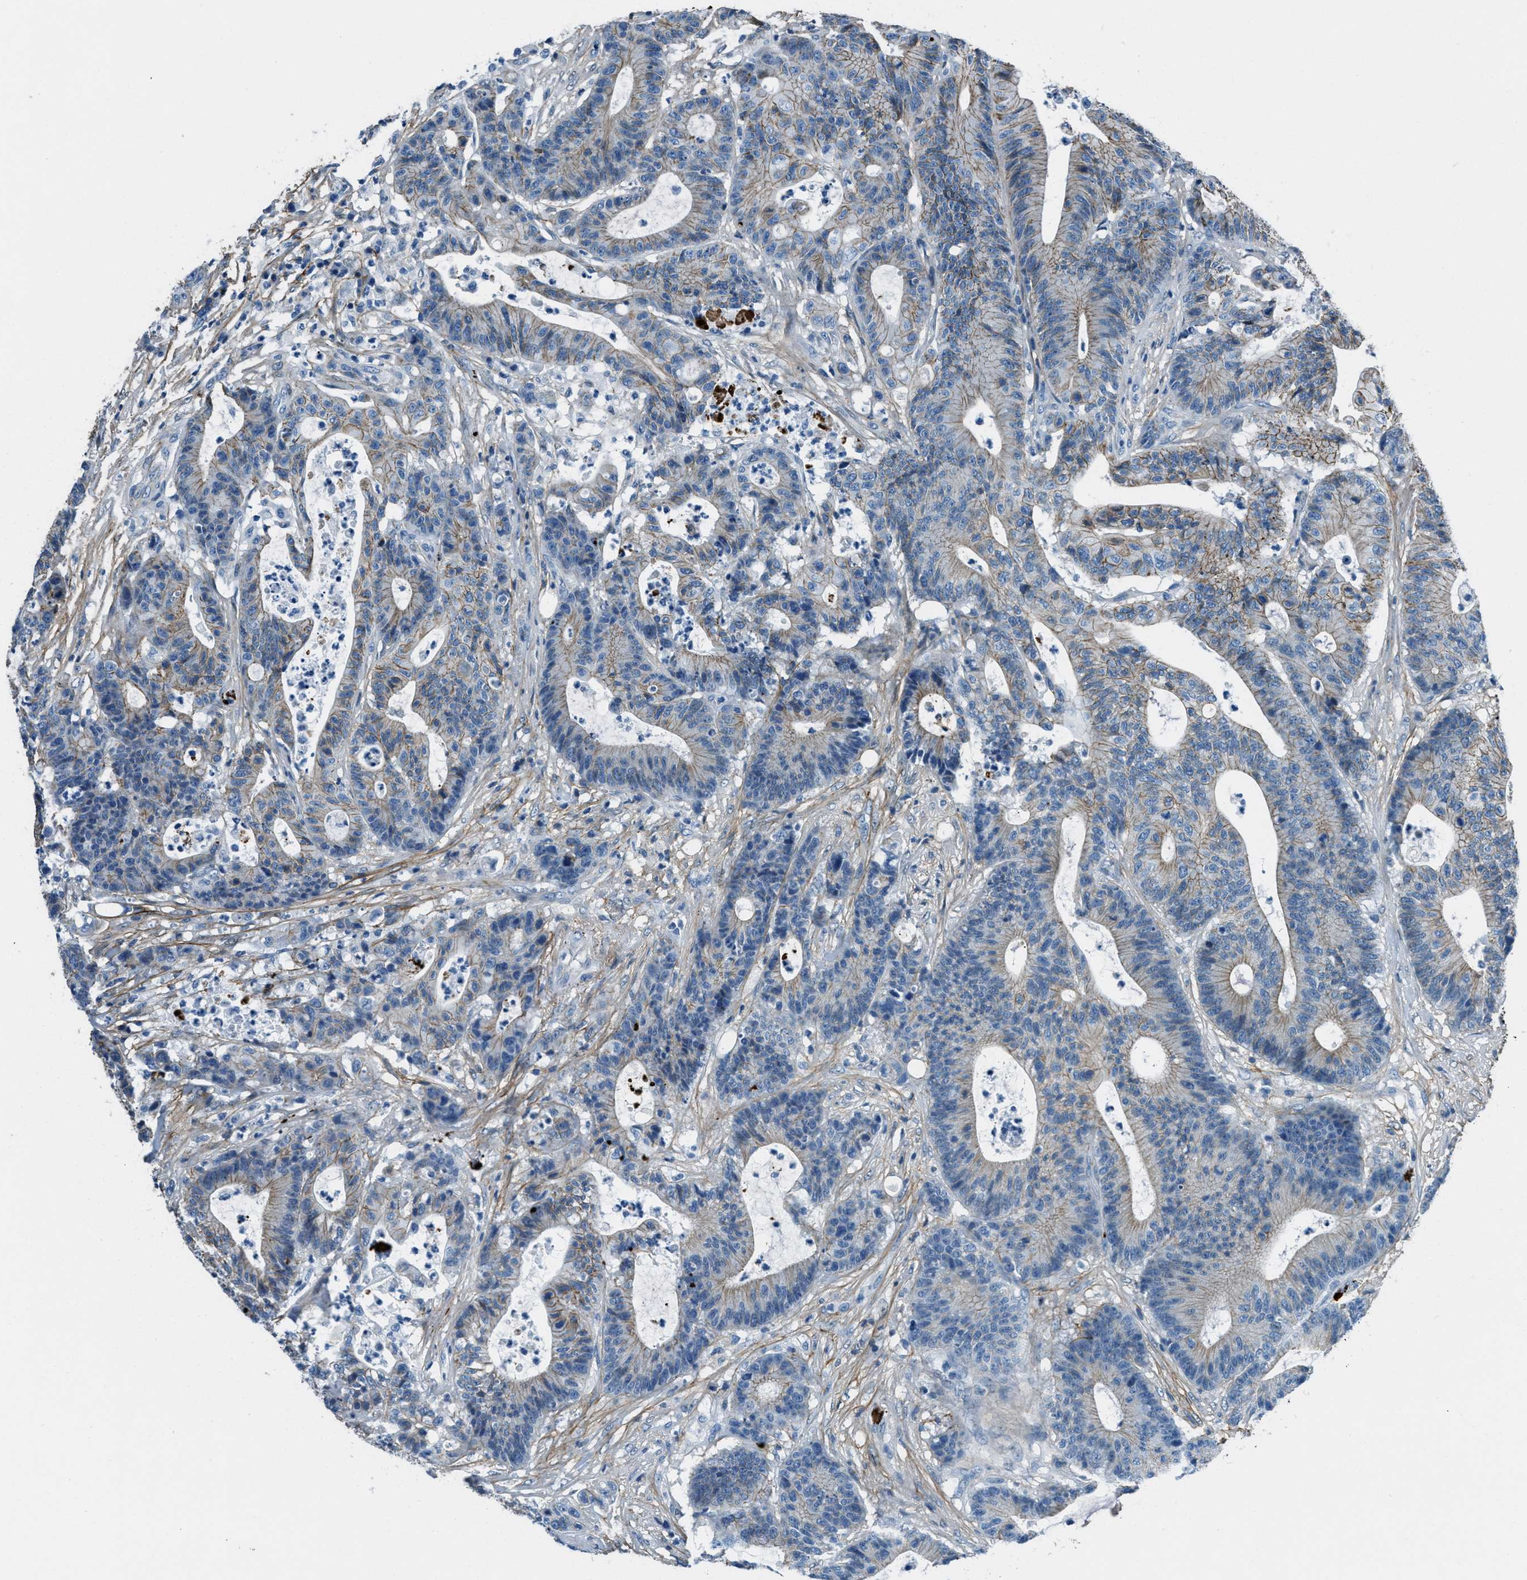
{"staining": {"intensity": "moderate", "quantity": "<25%", "location": "cytoplasmic/membranous"}, "tissue": "colorectal cancer", "cell_type": "Tumor cells", "image_type": "cancer", "snomed": [{"axis": "morphology", "description": "Adenocarcinoma, NOS"}, {"axis": "topography", "description": "Colon"}], "caption": "Immunohistochemistry (IHC) image of neoplastic tissue: colorectal cancer stained using immunohistochemistry demonstrates low levels of moderate protein expression localized specifically in the cytoplasmic/membranous of tumor cells, appearing as a cytoplasmic/membranous brown color.", "gene": "FBN1", "patient": {"sex": "female", "age": 84}}